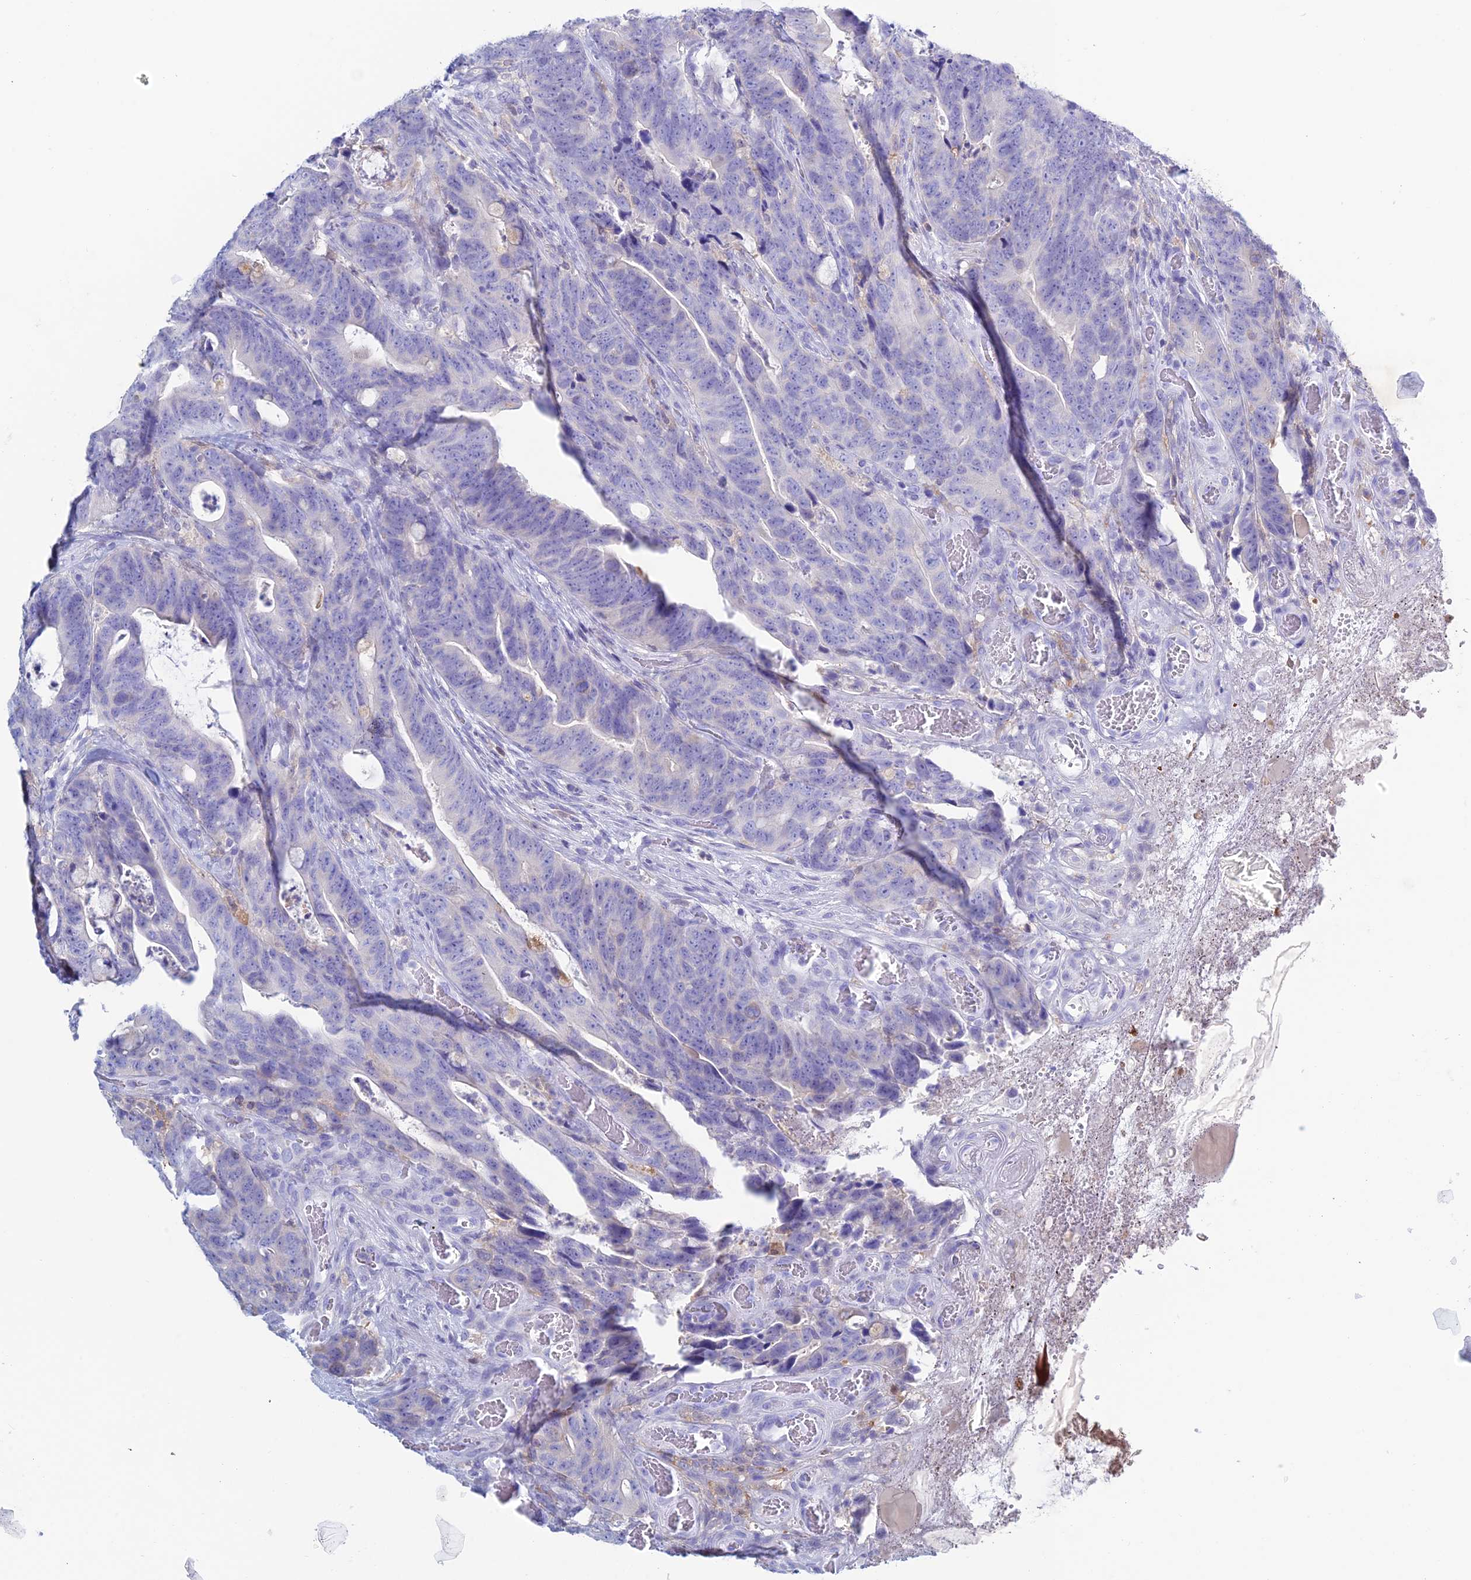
{"staining": {"intensity": "negative", "quantity": "none", "location": "none"}, "tissue": "colorectal cancer", "cell_type": "Tumor cells", "image_type": "cancer", "snomed": [{"axis": "morphology", "description": "Adenocarcinoma, NOS"}, {"axis": "topography", "description": "Colon"}], "caption": "Immunohistochemistry (IHC) photomicrograph of colorectal adenocarcinoma stained for a protein (brown), which exhibits no positivity in tumor cells.", "gene": "KCNK17", "patient": {"sex": "female", "age": 82}}